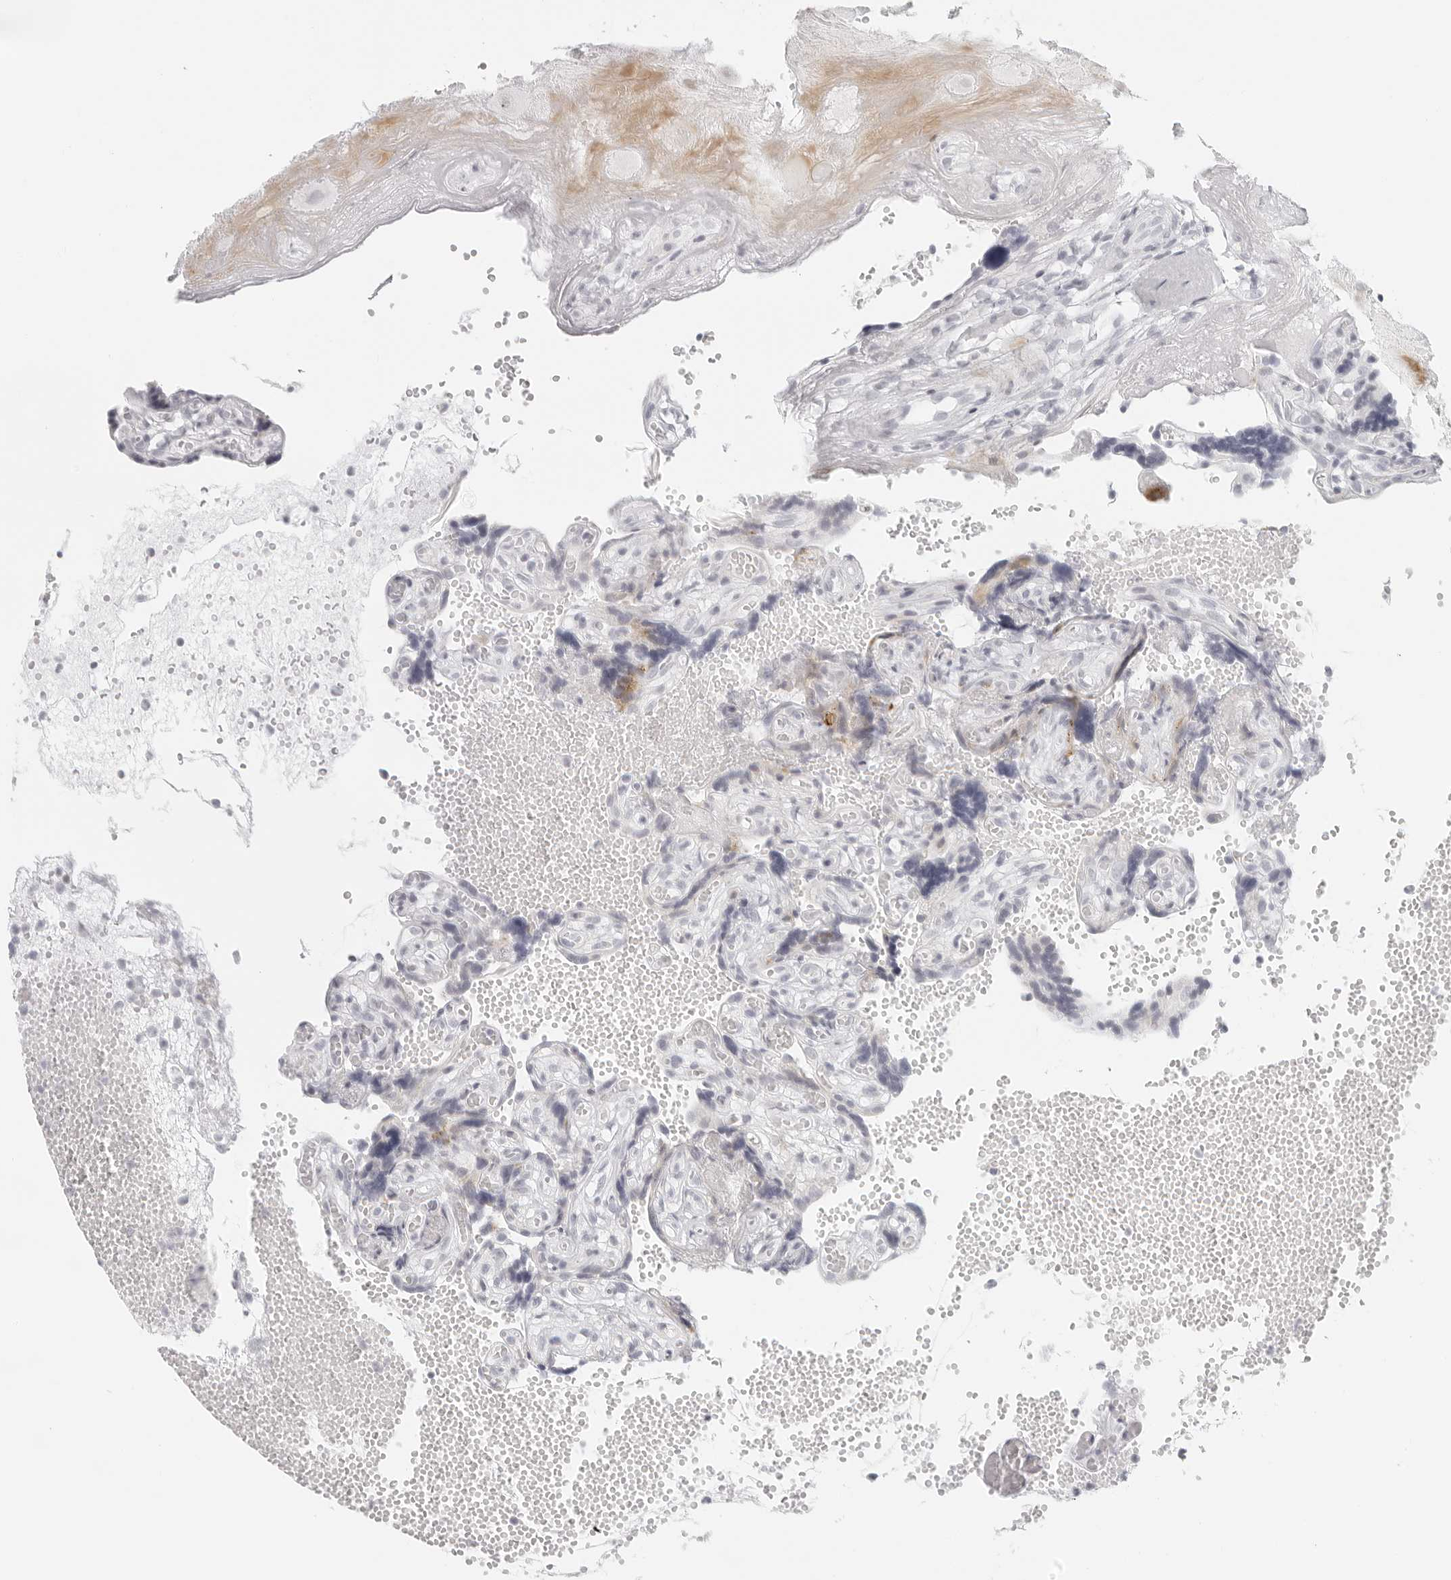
{"staining": {"intensity": "negative", "quantity": "none", "location": "none"}, "tissue": "placenta", "cell_type": "Decidual cells", "image_type": "normal", "snomed": [{"axis": "morphology", "description": "Normal tissue, NOS"}, {"axis": "topography", "description": "Placenta"}], "caption": "Decidual cells are negative for brown protein staining in benign placenta. The staining was performed using DAB to visualize the protein expression in brown, while the nuclei were stained in blue with hematoxylin (Magnification: 20x).", "gene": "RPS6KC1", "patient": {"sex": "female", "age": 30}}